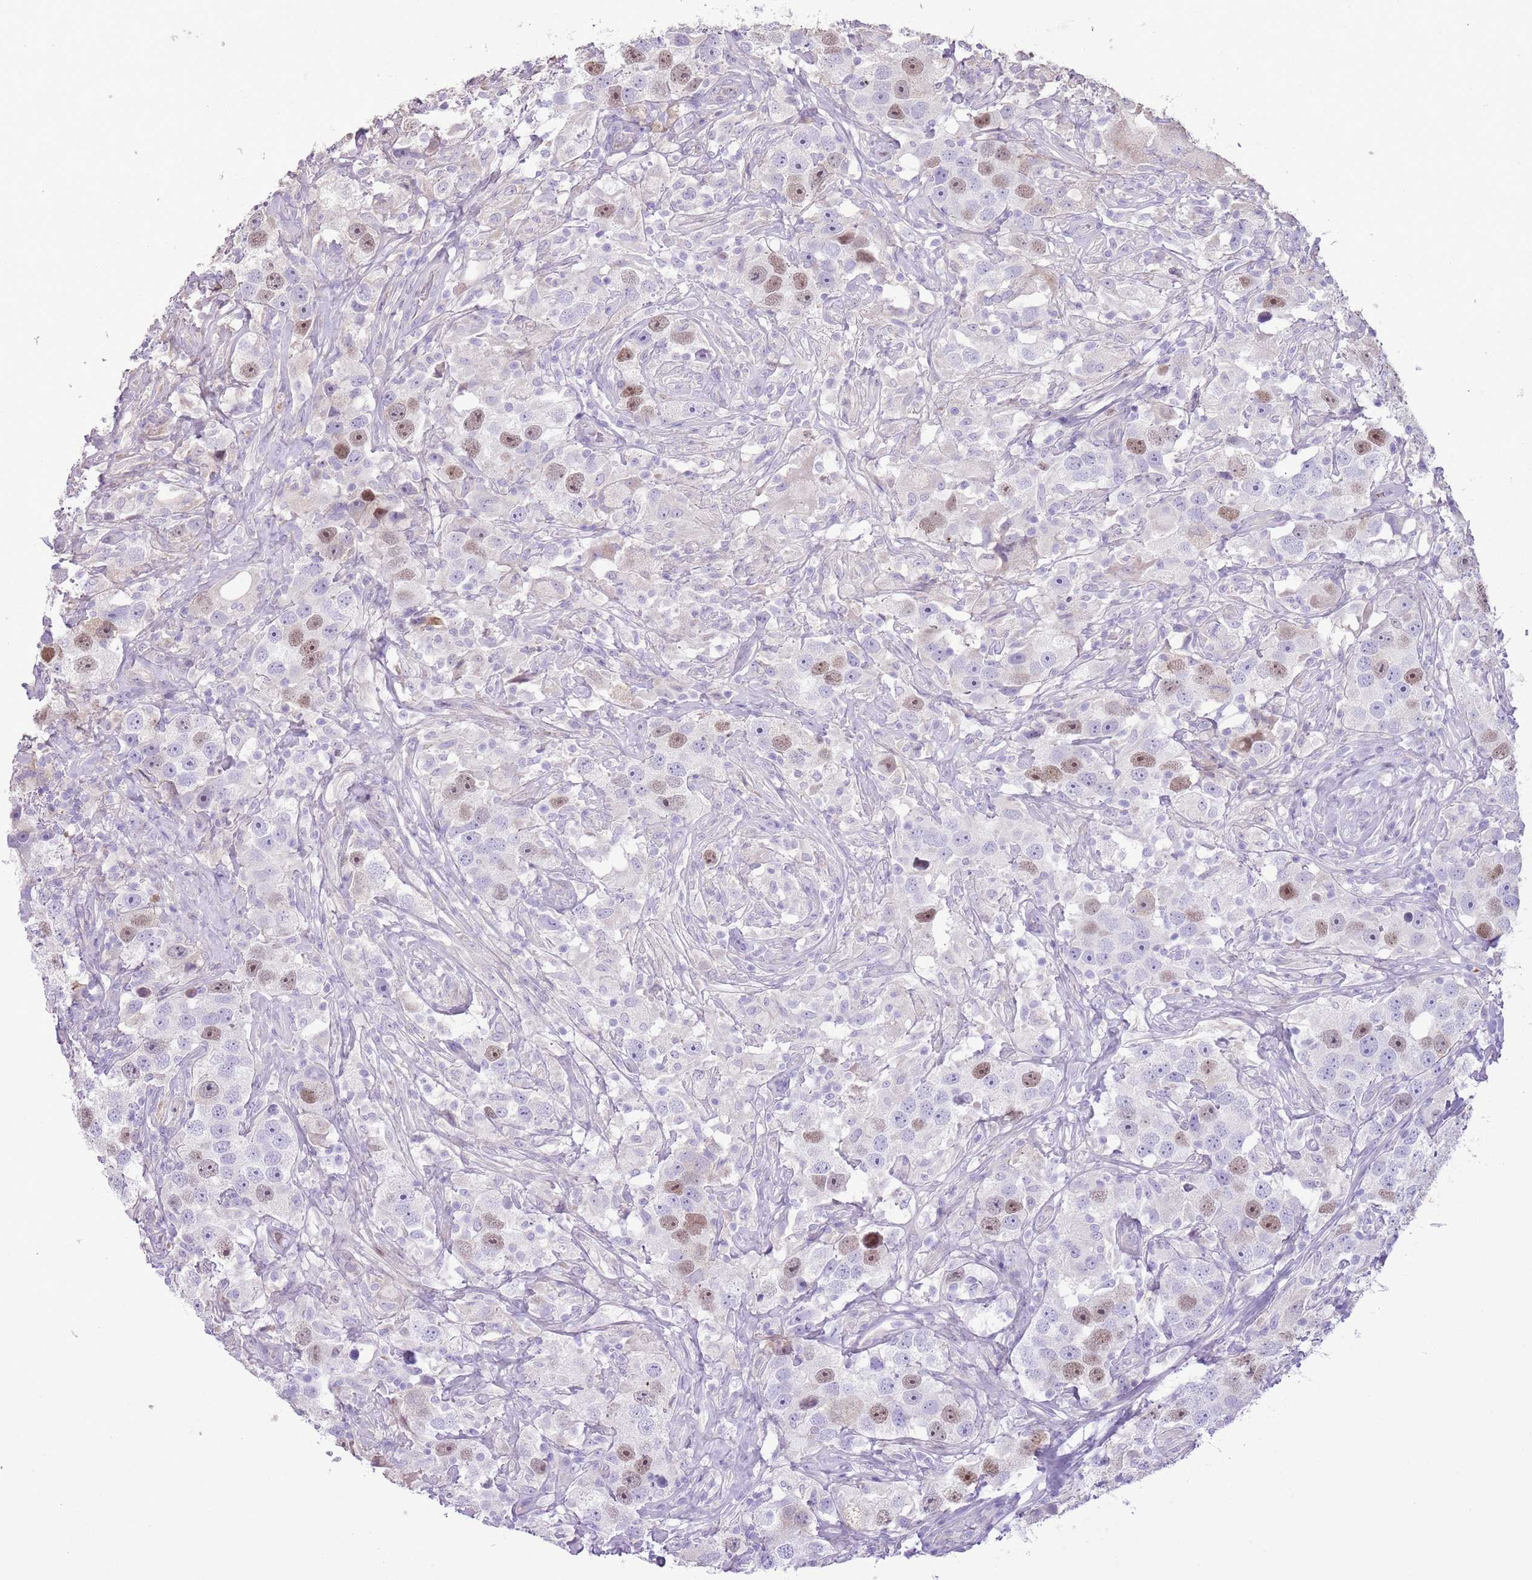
{"staining": {"intensity": "moderate", "quantity": "25%-75%", "location": "nuclear"}, "tissue": "testis cancer", "cell_type": "Tumor cells", "image_type": "cancer", "snomed": [{"axis": "morphology", "description": "Seminoma, NOS"}, {"axis": "topography", "description": "Testis"}], "caption": "Immunohistochemical staining of human testis seminoma shows medium levels of moderate nuclear protein expression in about 25%-75% of tumor cells.", "gene": "GMNN", "patient": {"sex": "male", "age": 49}}